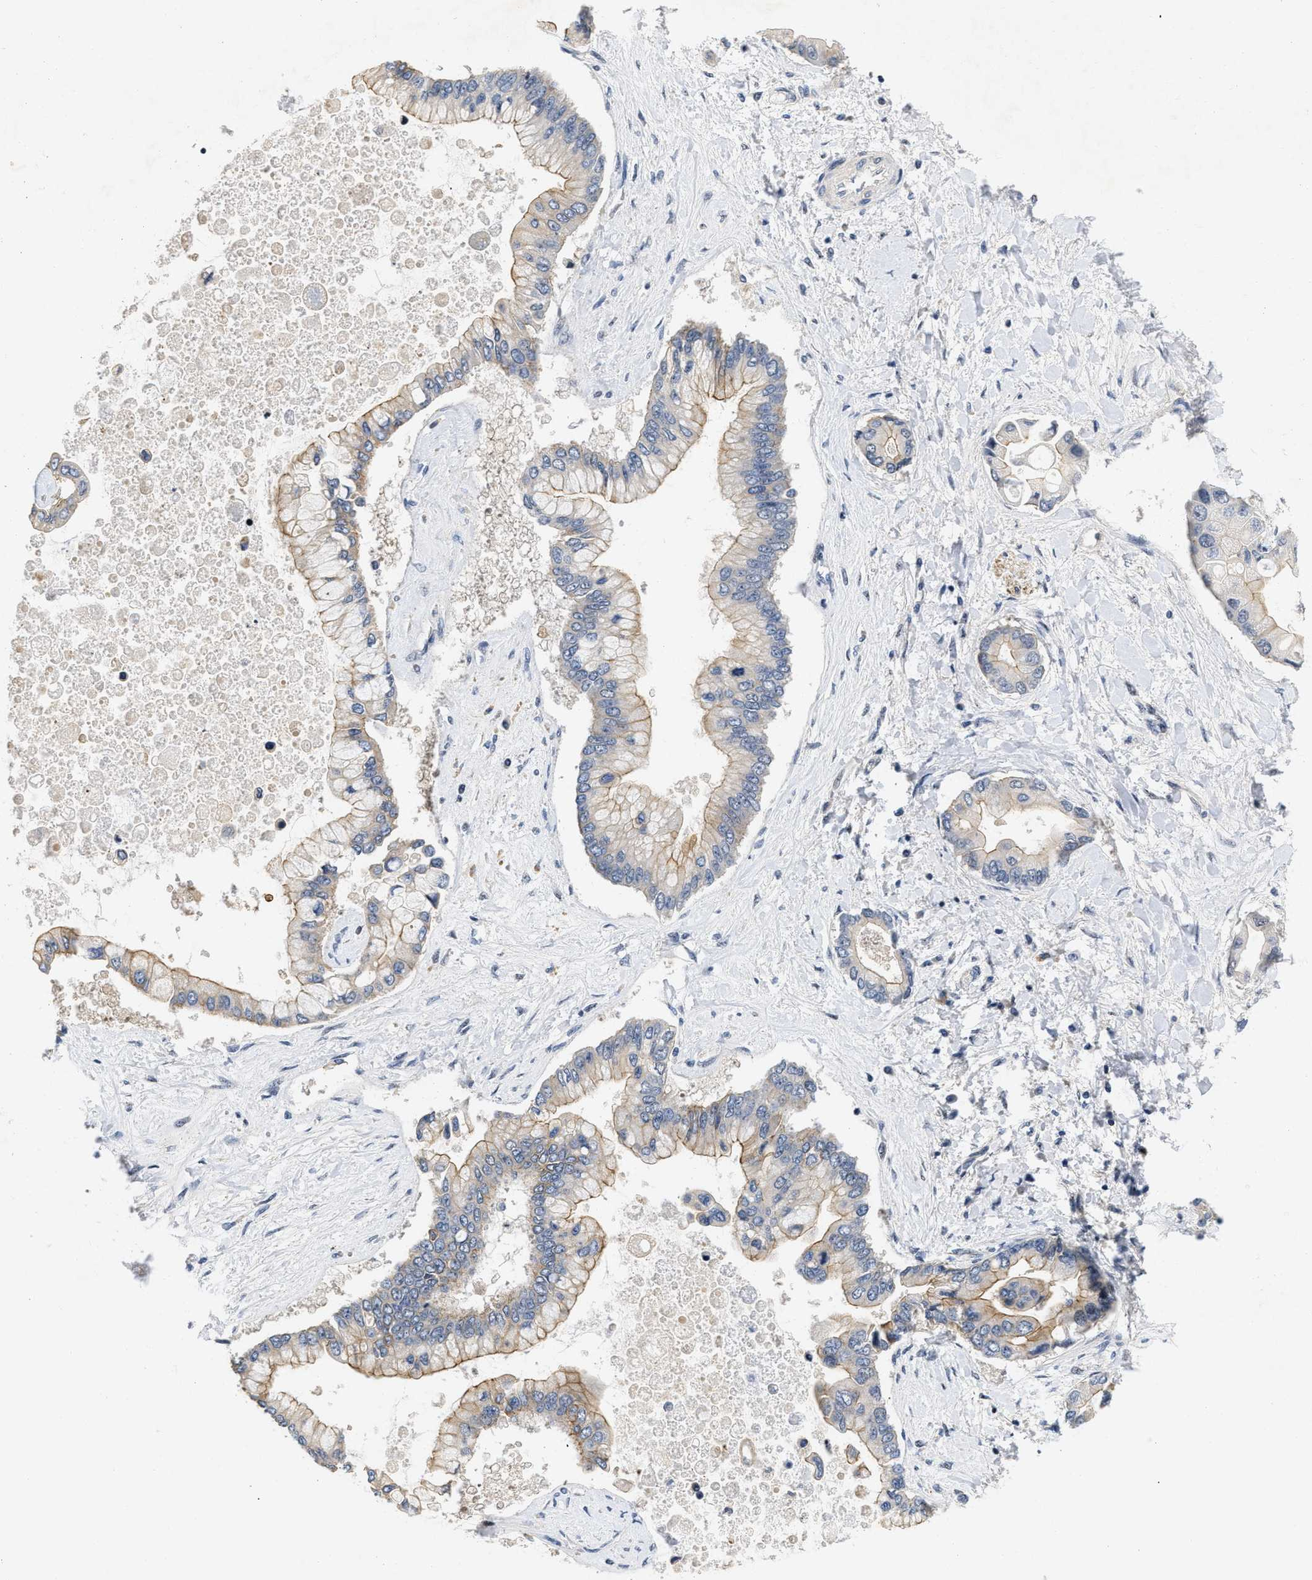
{"staining": {"intensity": "moderate", "quantity": ">75%", "location": "cytoplasmic/membranous"}, "tissue": "liver cancer", "cell_type": "Tumor cells", "image_type": "cancer", "snomed": [{"axis": "morphology", "description": "Cholangiocarcinoma"}, {"axis": "topography", "description": "Liver"}], "caption": "Liver cancer was stained to show a protein in brown. There is medium levels of moderate cytoplasmic/membranous expression in about >75% of tumor cells. (DAB = brown stain, brightfield microscopy at high magnification).", "gene": "VIP", "patient": {"sex": "male", "age": 50}}